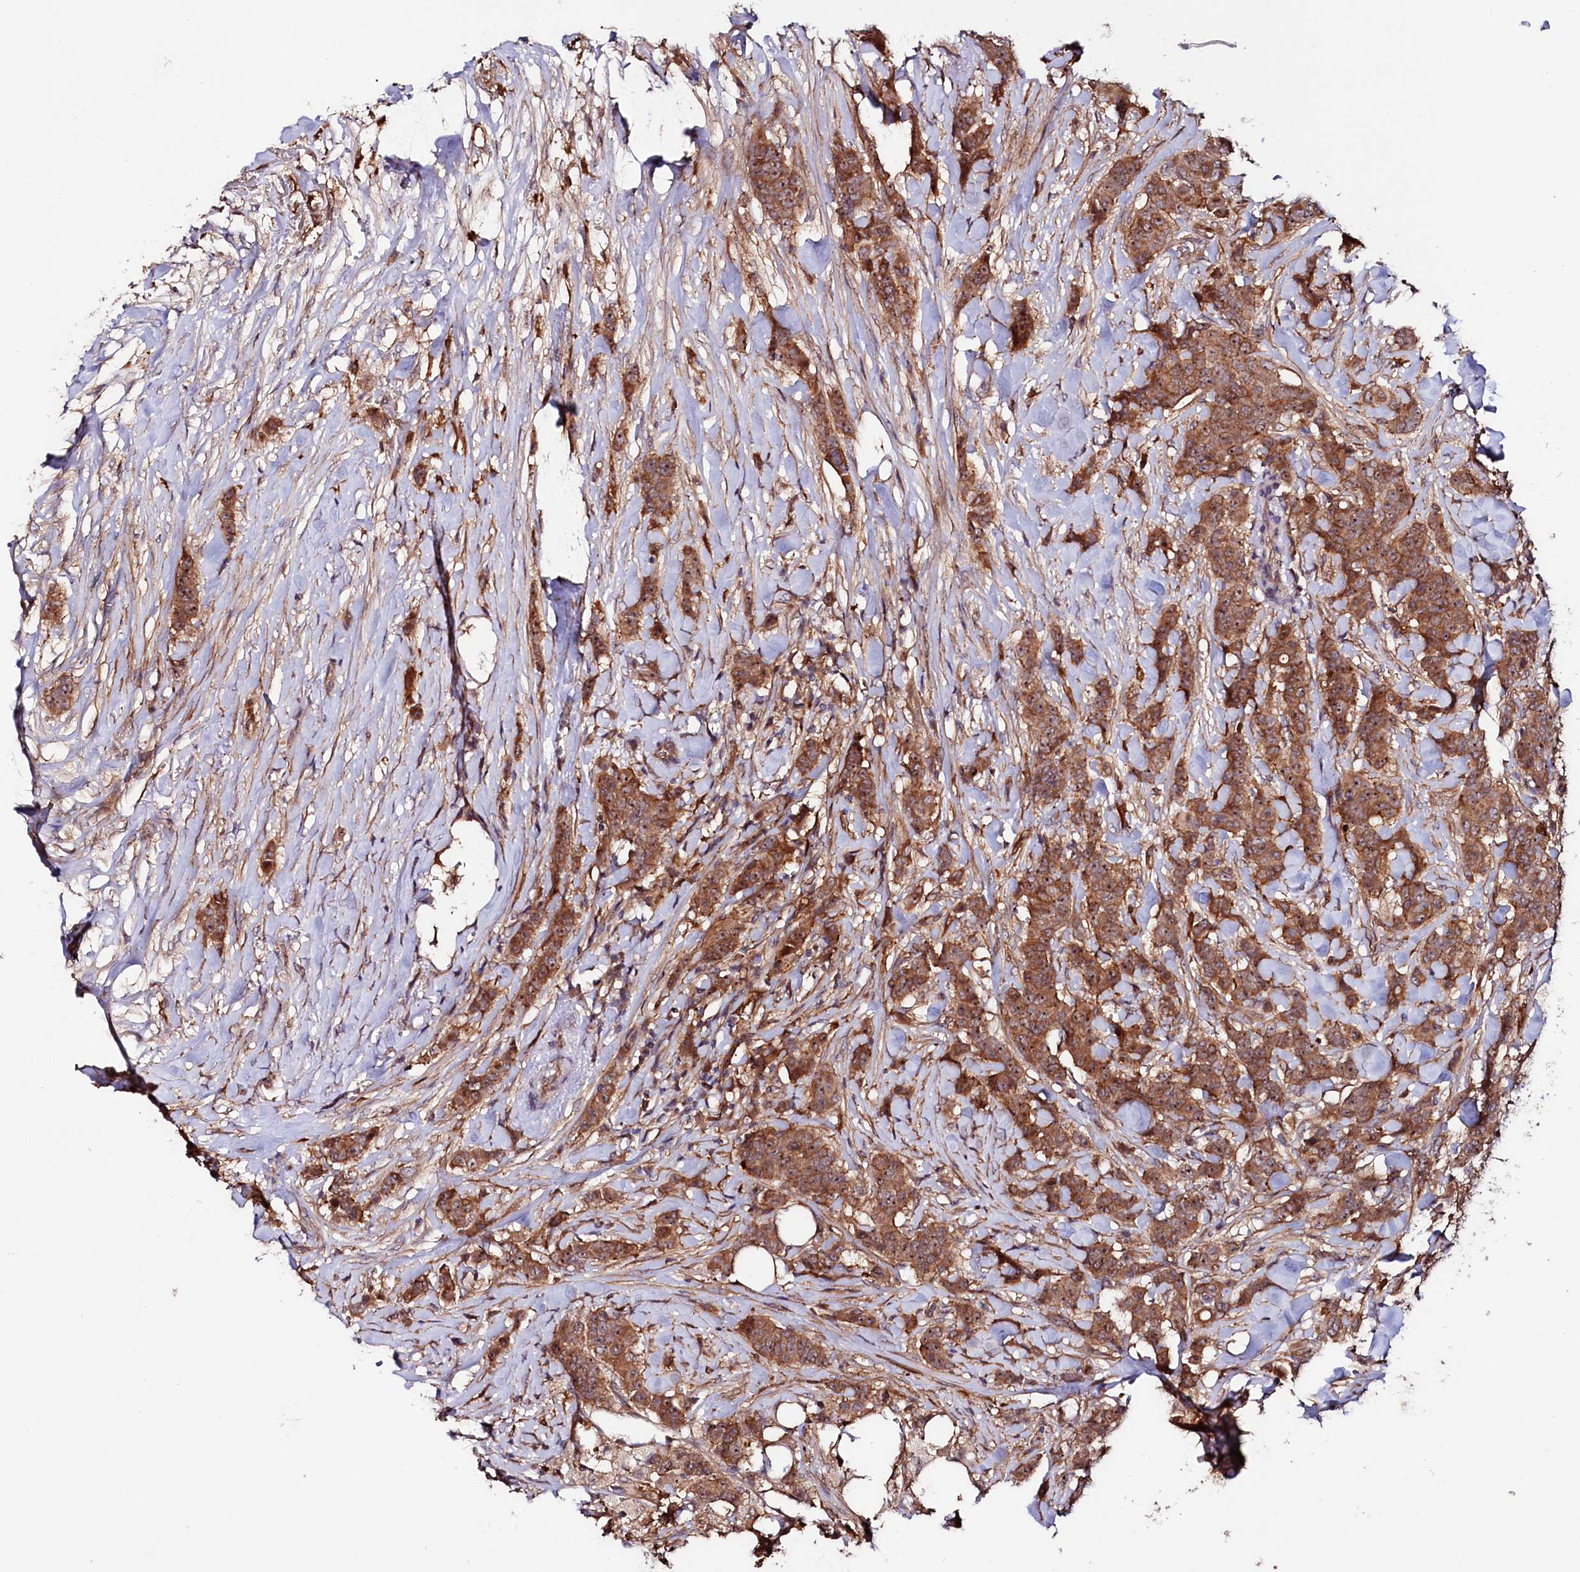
{"staining": {"intensity": "moderate", "quantity": ">75%", "location": "cytoplasmic/membranous,nuclear"}, "tissue": "breast cancer", "cell_type": "Tumor cells", "image_type": "cancer", "snomed": [{"axis": "morphology", "description": "Duct carcinoma"}, {"axis": "topography", "description": "Breast"}], "caption": "This micrograph displays IHC staining of breast cancer (infiltrating ductal carcinoma), with medium moderate cytoplasmic/membranous and nuclear staining in approximately >75% of tumor cells.", "gene": "NEDD1", "patient": {"sex": "female", "age": 40}}